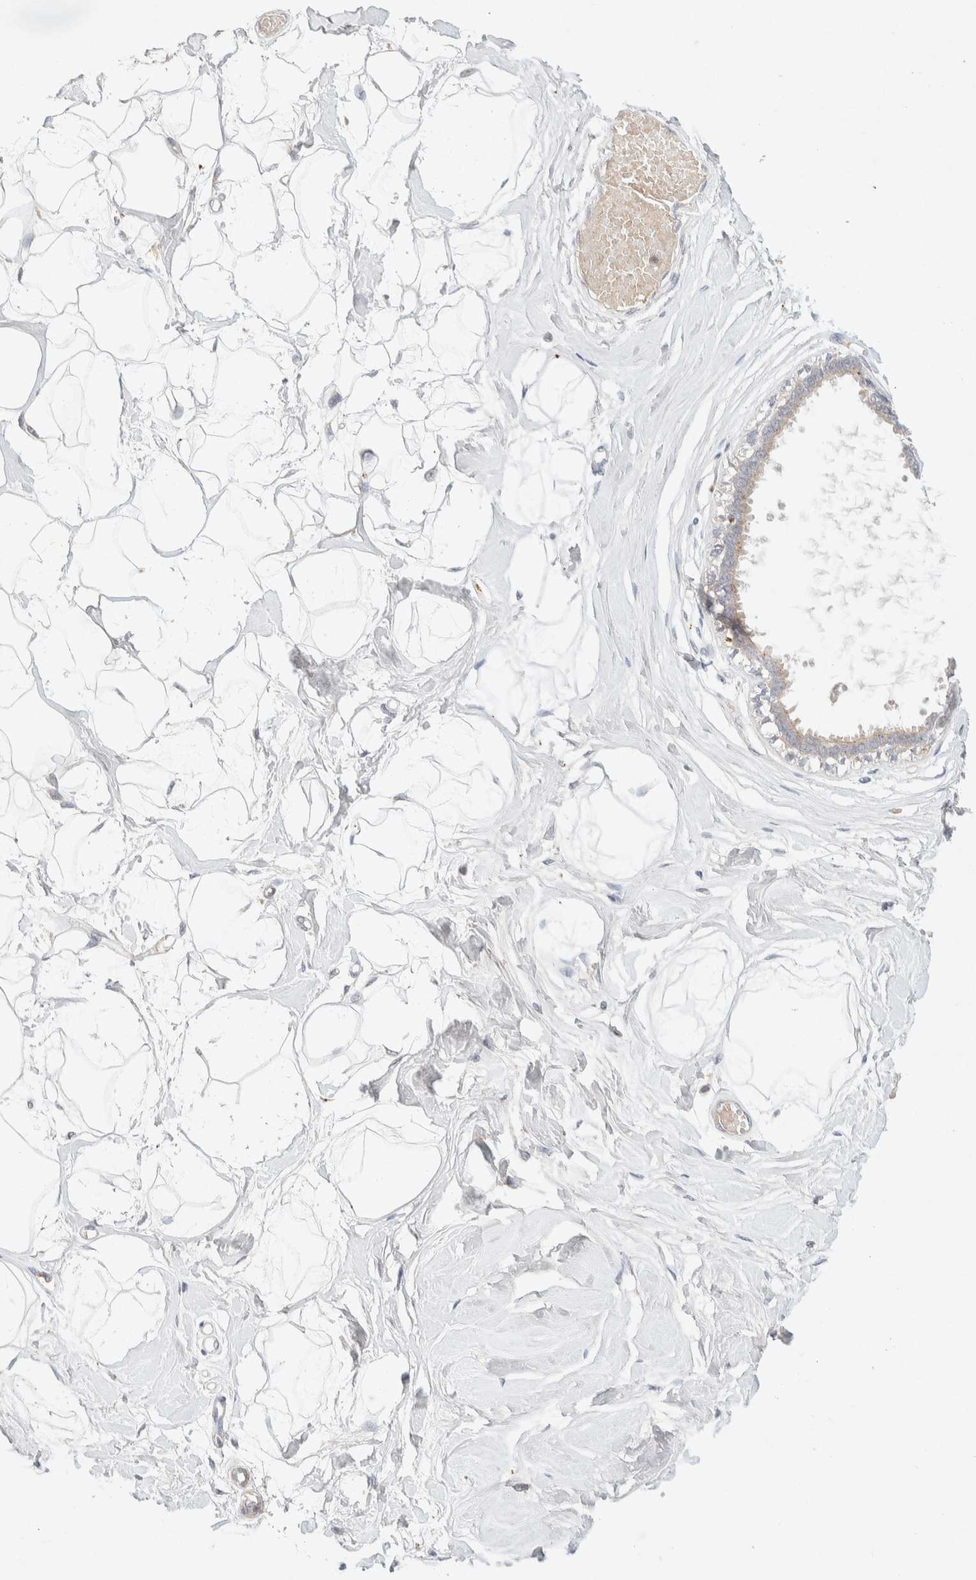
{"staining": {"intensity": "negative", "quantity": "none", "location": "none"}, "tissue": "breast", "cell_type": "Adipocytes", "image_type": "normal", "snomed": [{"axis": "morphology", "description": "Normal tissue, NOS"}, {"axis": "topography", "description": "Breast"}], "caption": "A photomicrograph of breast stained for a protein demonstrates no brown staining in adipocytes.", "gene": "GNAI1", "patient": {"sex": "female", "age": 45}}